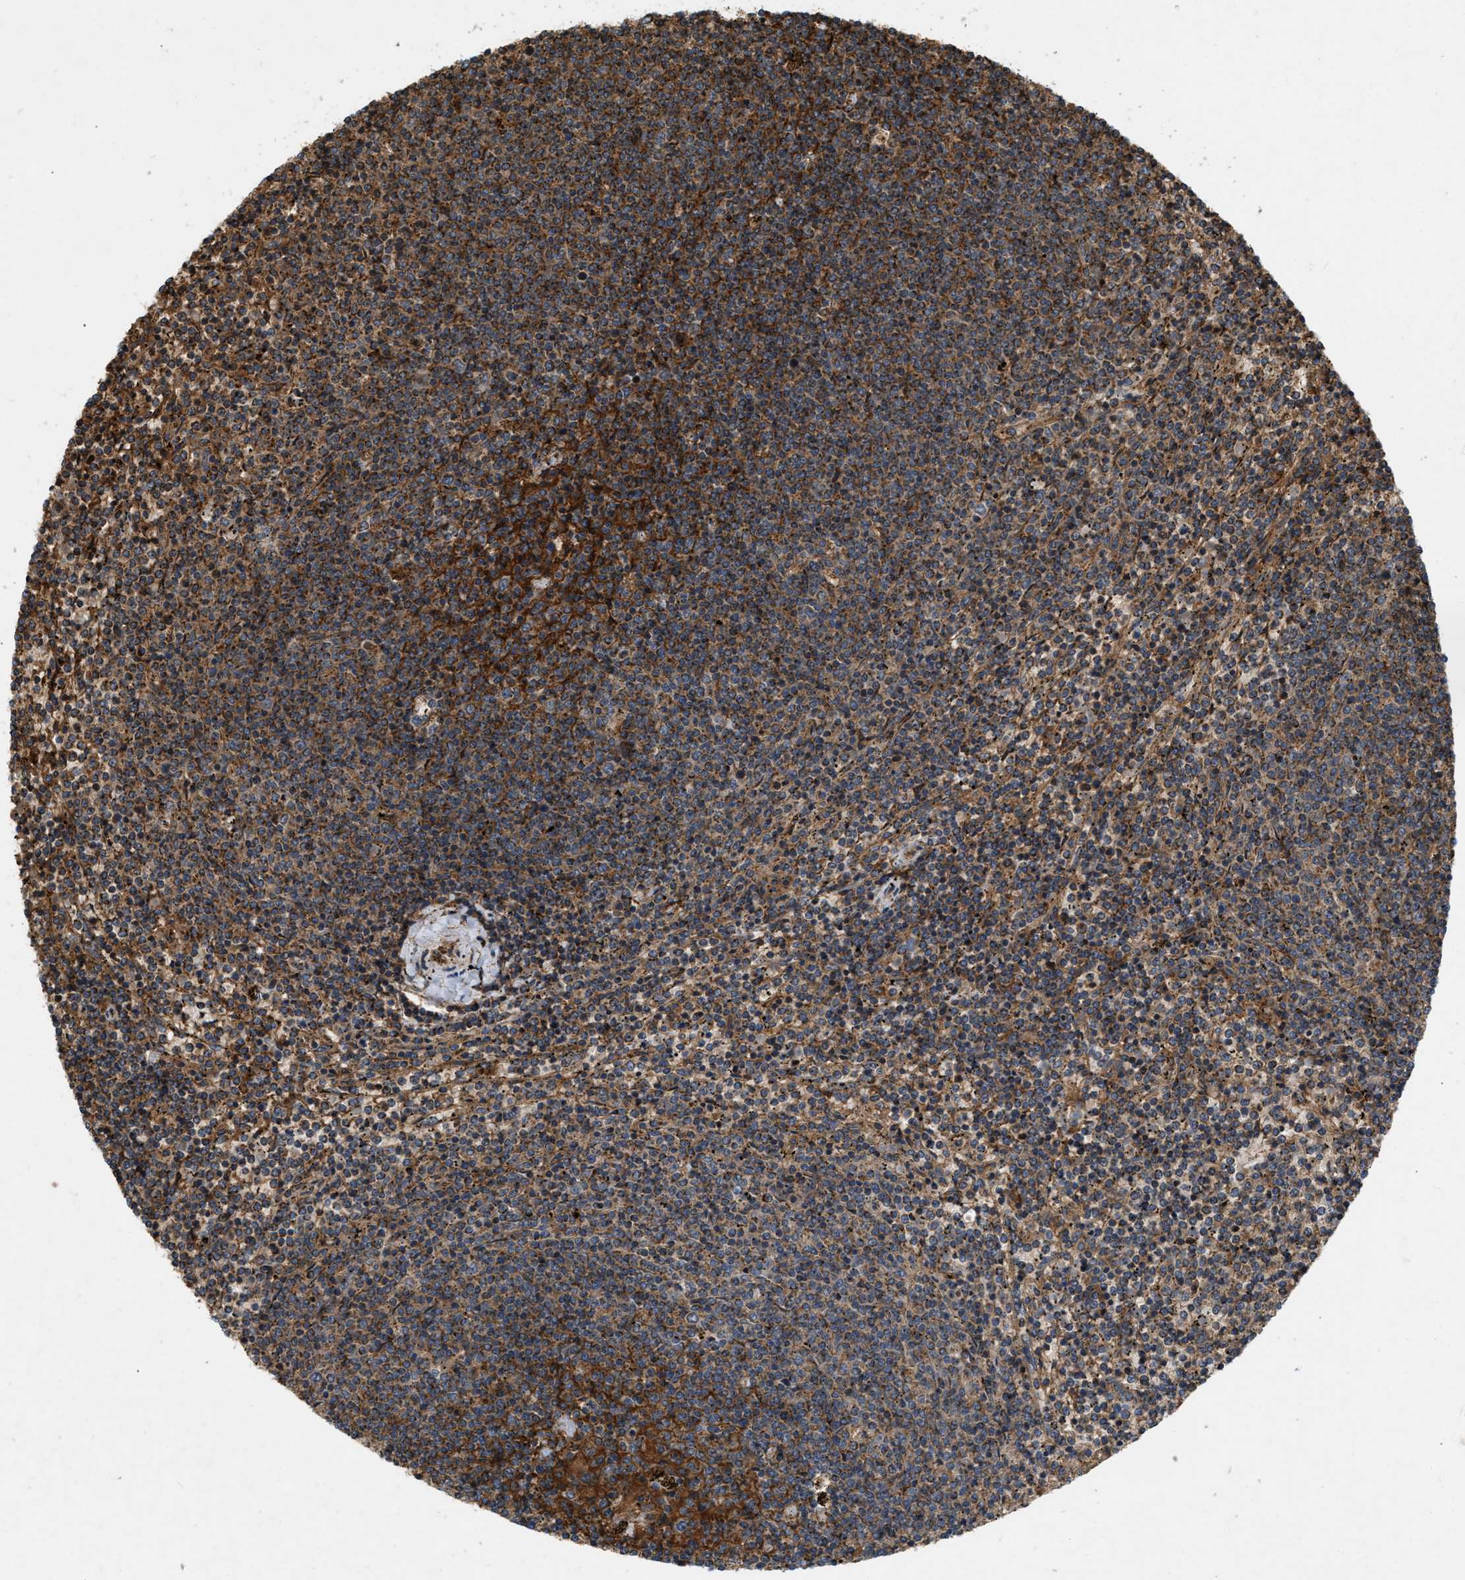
{"staining": {"intensity": "strong", "quantity": ">75%", "location": "cytoplasmic/membranous"}, "tissue": "lymphoma", "cell_type": "Tumor cells", "image_type": "cancer", "snomed": [{"axis": "morphology", "description": "Malignant lymphoma, non-Hodgkin's type, Low grade"}, {"axis": "topography", "description": "Spleen"}], "caption": "IHC of lymphoma displays high levels of strong cytoplasmic/membranous expression in approximately >75% of tumor cells. (DAB IHC with brightfield microscopy, high magnification).", "gene": "GNB4", "patient": {"sex": "female", "age": 50}}